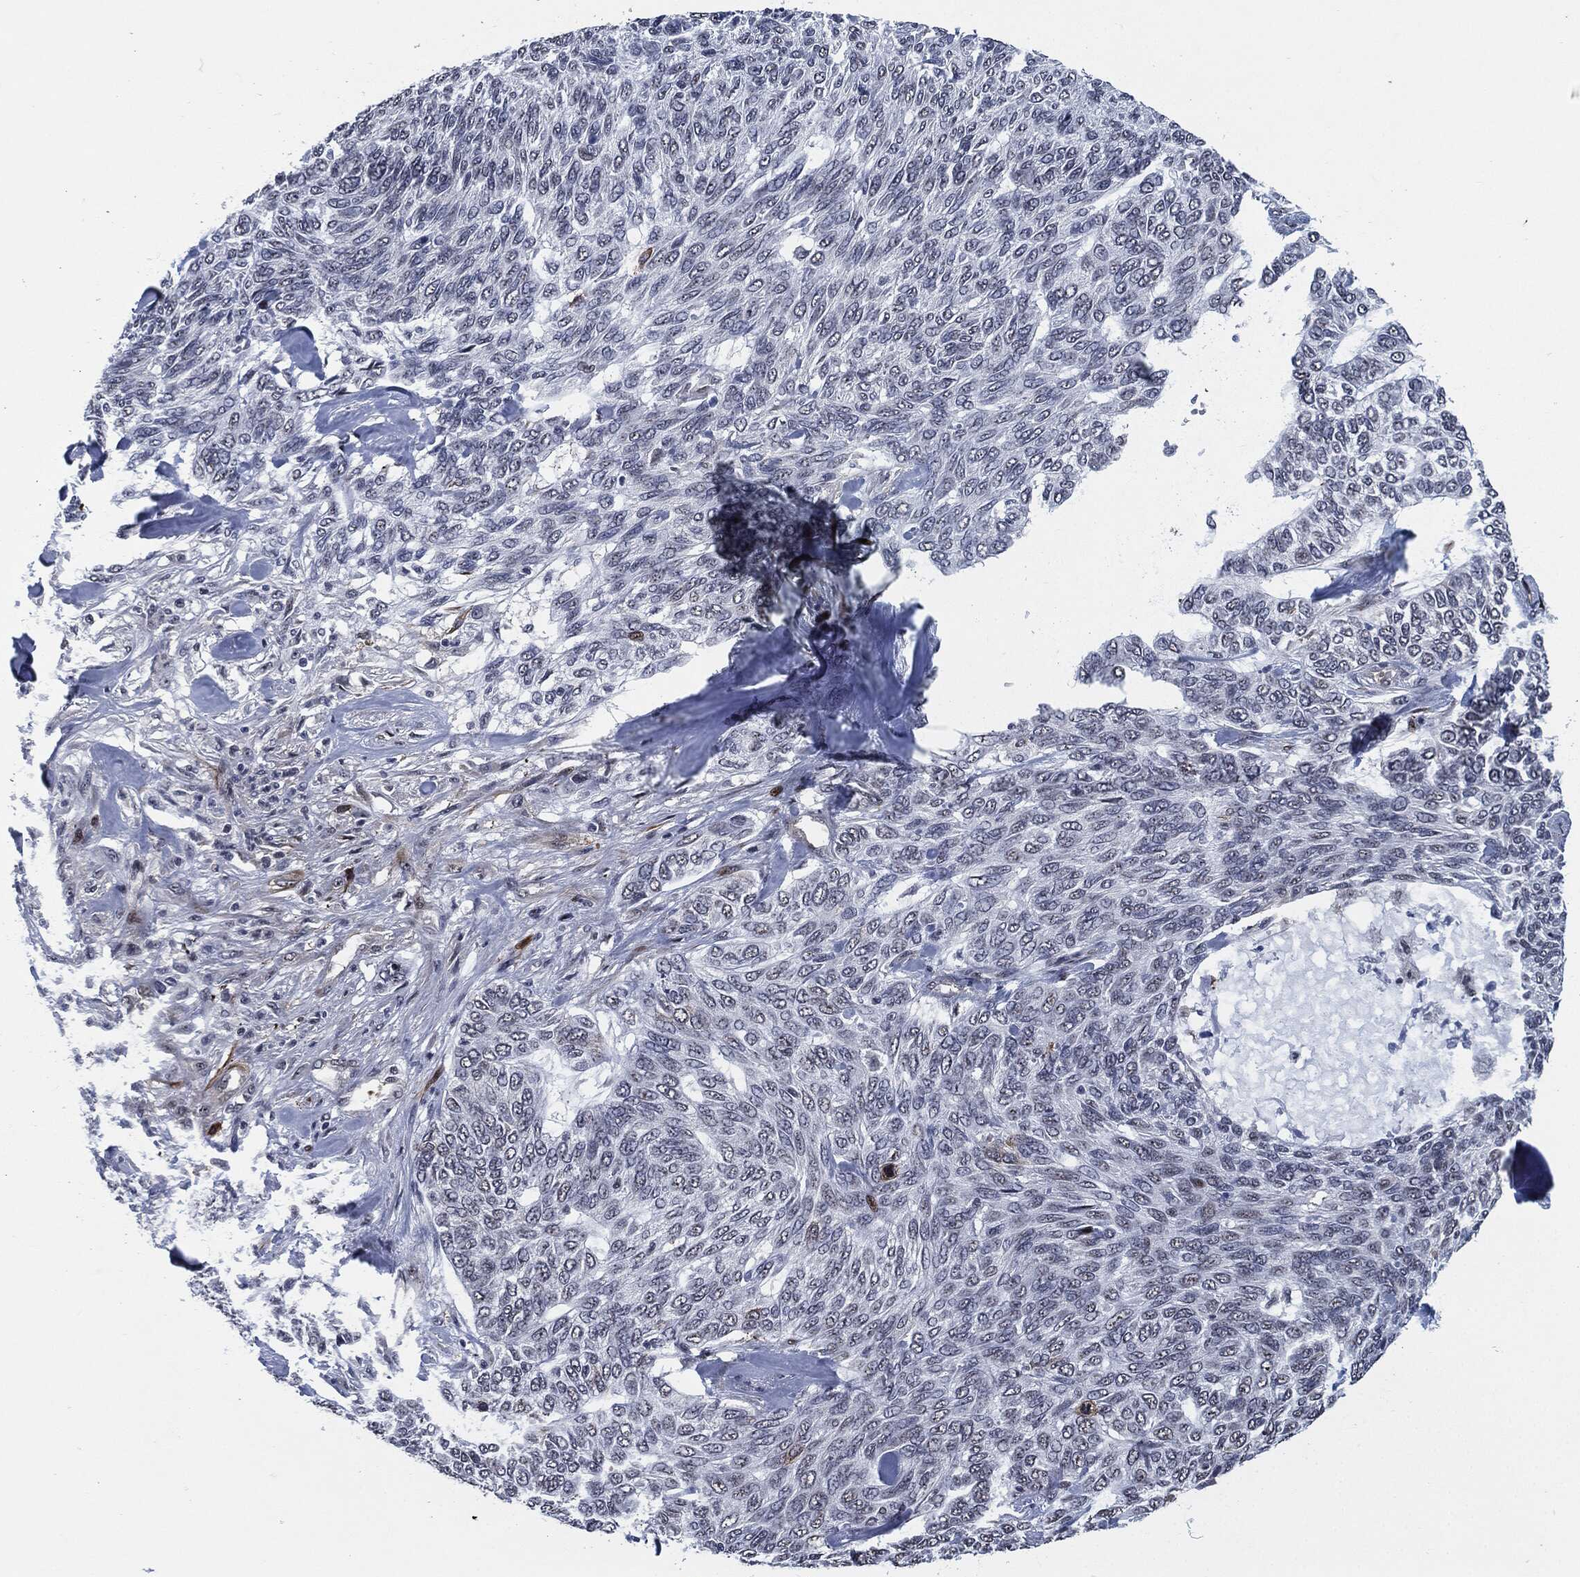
{"staining": {"intensity": "negative", "quantity": "none", "location": "none"}, "tissue": "skin cancer", "cell_type": "Tumor cells", "image_type": "cancer", "snomed": [{"axis": "morphology", "description": "Basal cell carcinoma"}, {"axis": "topography", "description": "Skin"}], "caption": "Tumor cells are negative for protein expression in human basal cell carcinoma (skin).", "gene": "AKT2", "patient": {"sex": "female", "age": 65}}